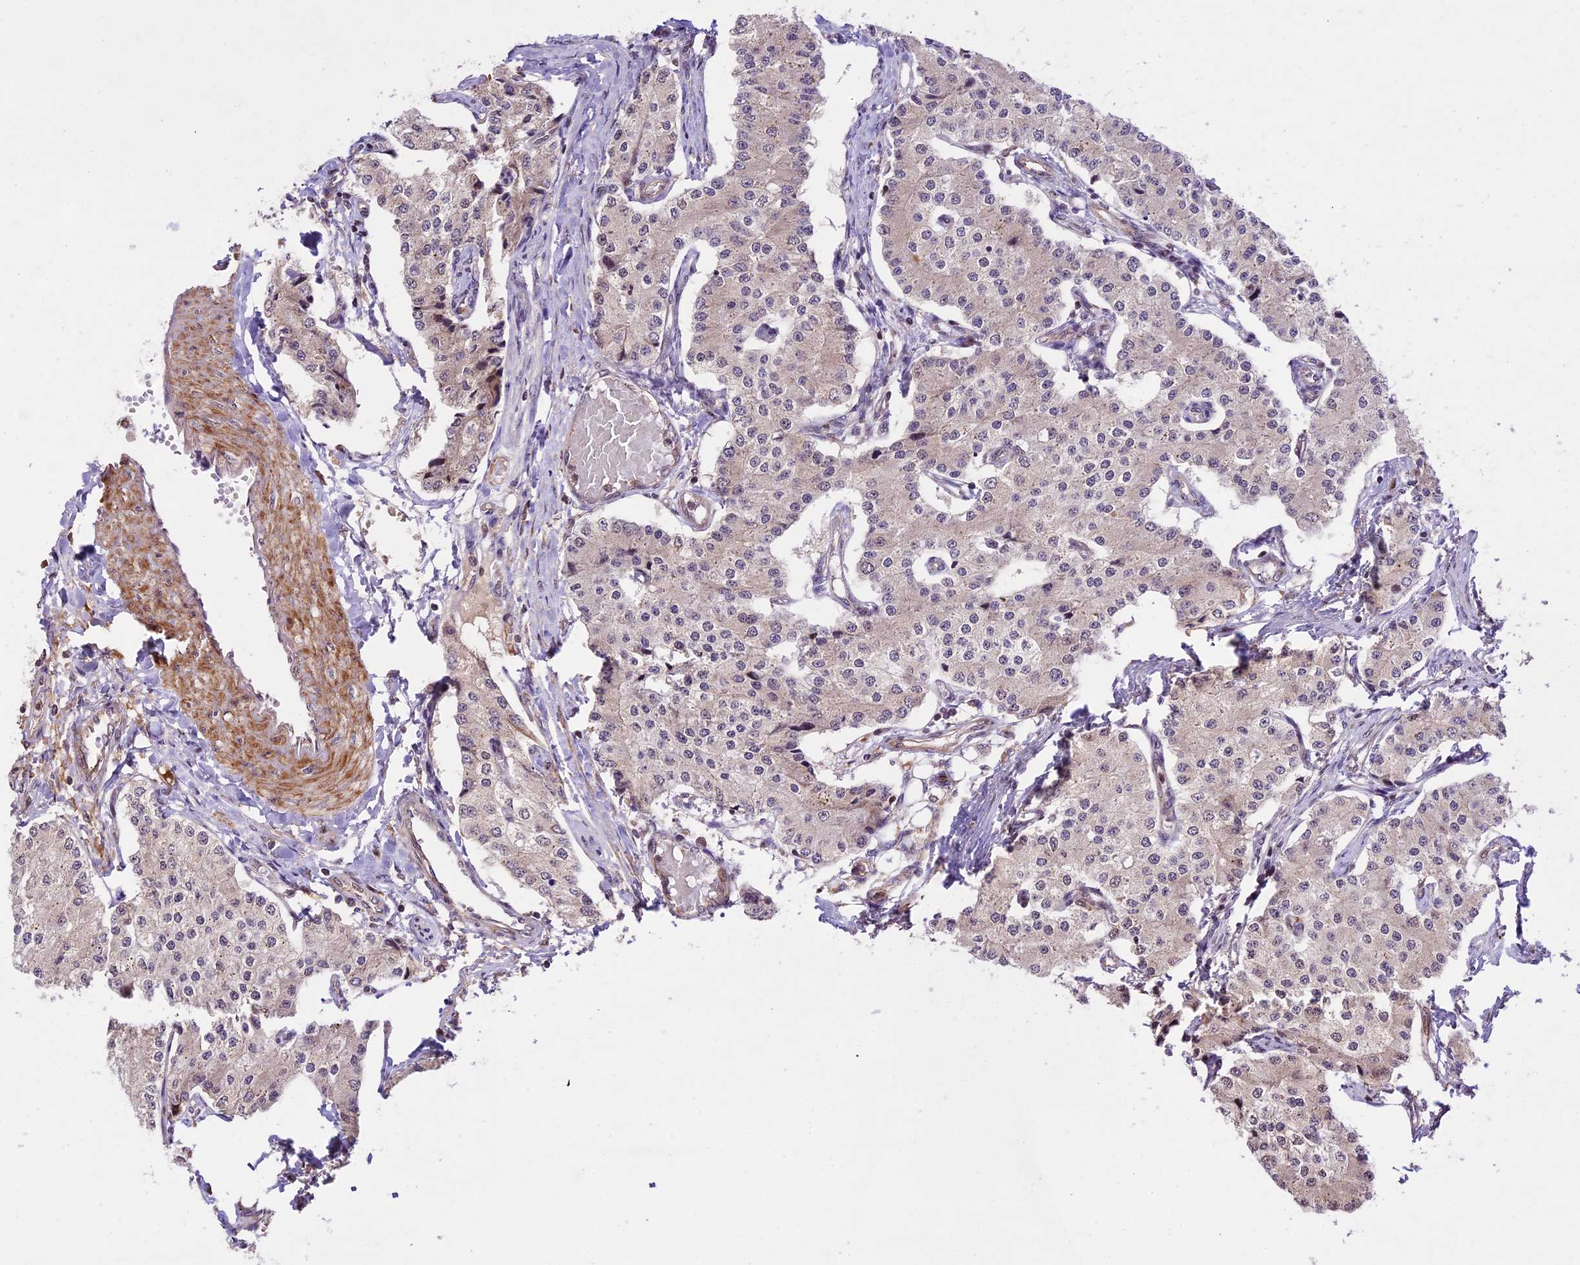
{"staining": {"intensity": "moderate", "quantity": "<25%", "location": "nuclear"}, "tissue": "carcinoid", "cell_type": "Tumor cells", "image_type": "cancer", "snomed": [{"axis": "morphology", "description": "Carcinoid, malignant, NOS"}, {"axis": "topography", "description": "Colon"}], "caption": "Immunohistochemistry micrograph of carcinoid stained for a protein (brown), which reveals low levels of moderate nuclear expression in approximately <25% of tumor cells.", "gene": "DHX38", "patient": {"sex": "female", "age": 52}}